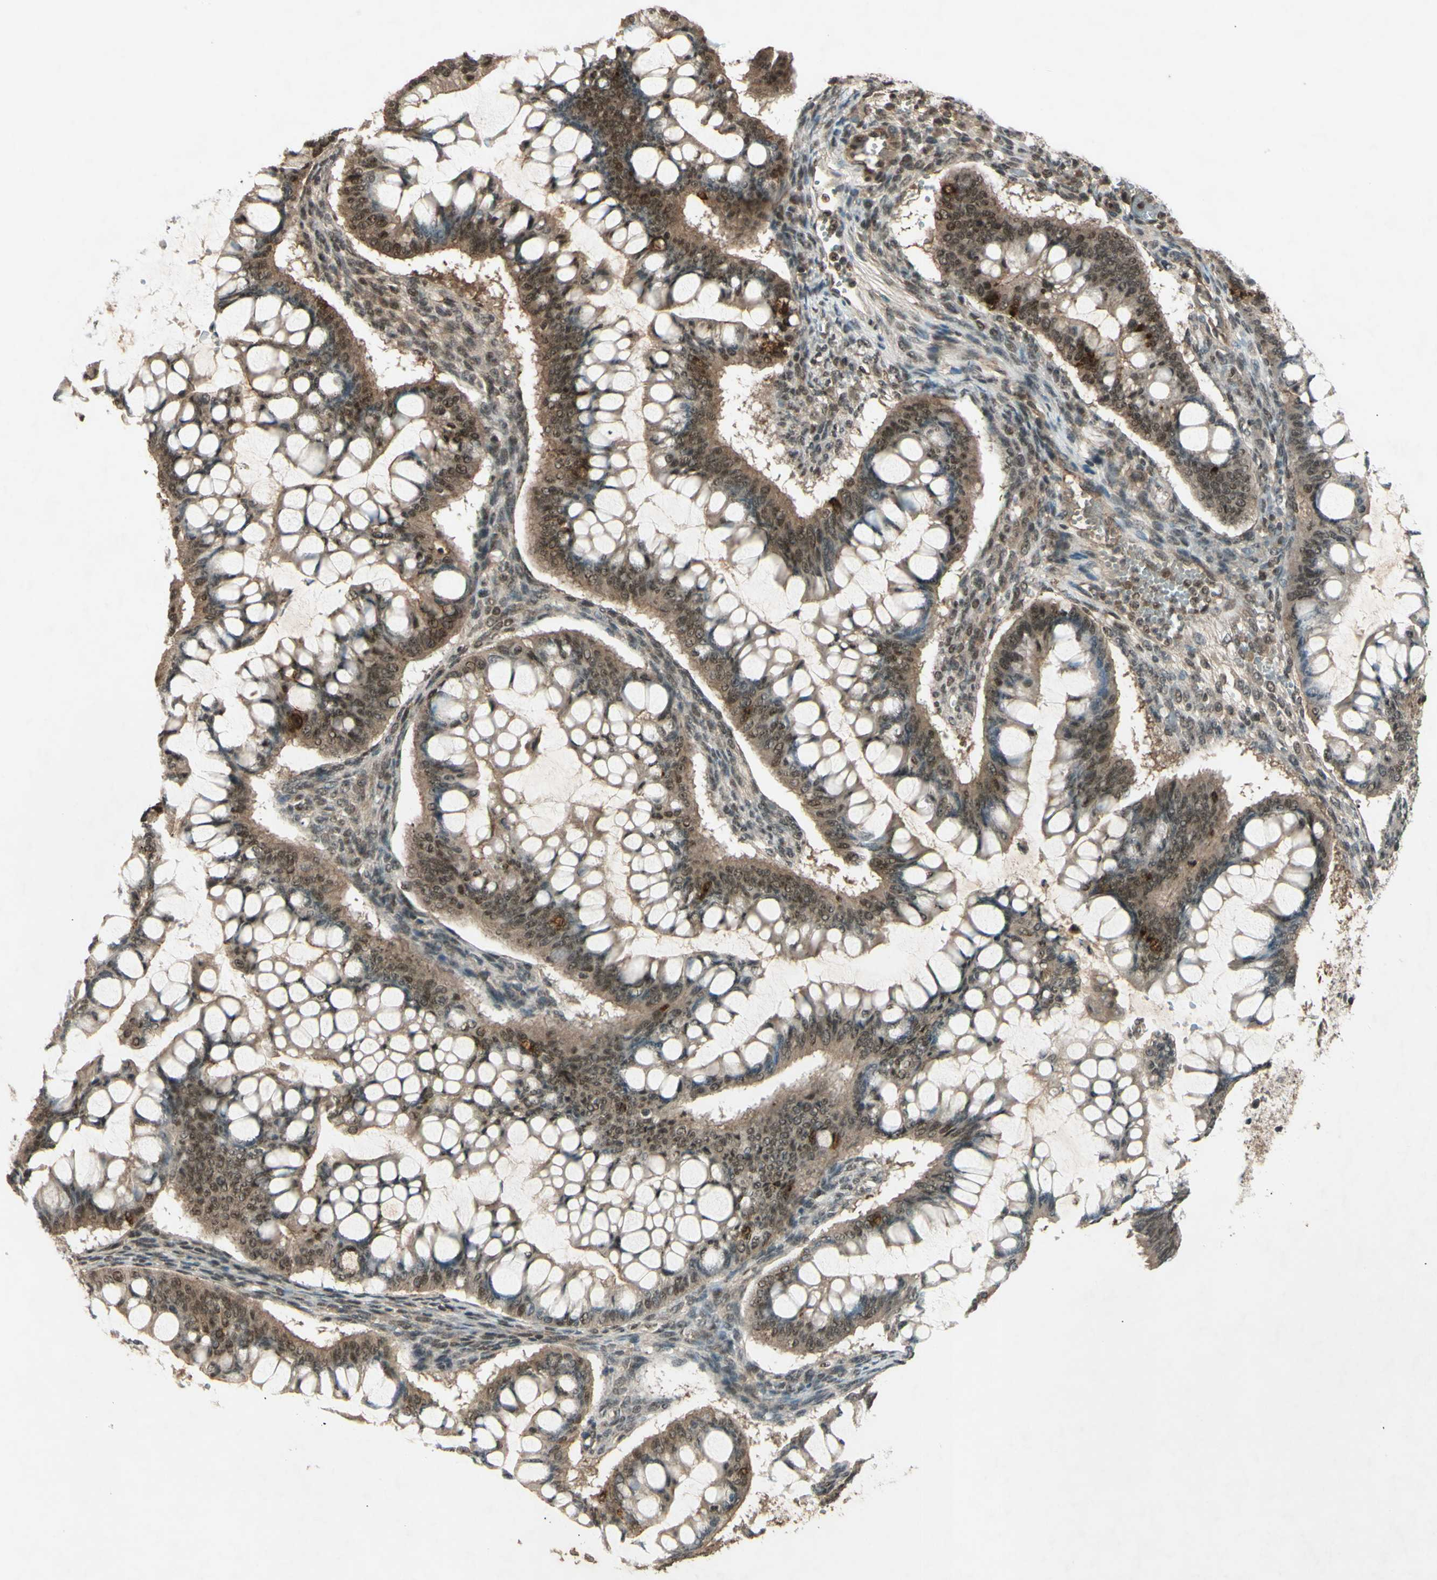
{"staining": {"intensity": "moderate", "quantity": ">75%", "location": "cytoplasmic/membranous,nuclear"}, "tissue": "ovarian cancer", "cell_type": "Tumor cells", "image_type": "cancer", "snomed": [{"axis": "morphology", "description": "Cystadenocarcinoma, mucinous, NOS"}, {"axis": "topography", "description": "Ovary"}], "caption": "An image showing moderate cytoplasmic/membranous and nuclear expression in approximately >75% of tumor cells in ovarian cancer, as visualized by brown immunohistochemical staining.", "gene": "SNW1", "patient": {"sex": "female", "age": 73}}